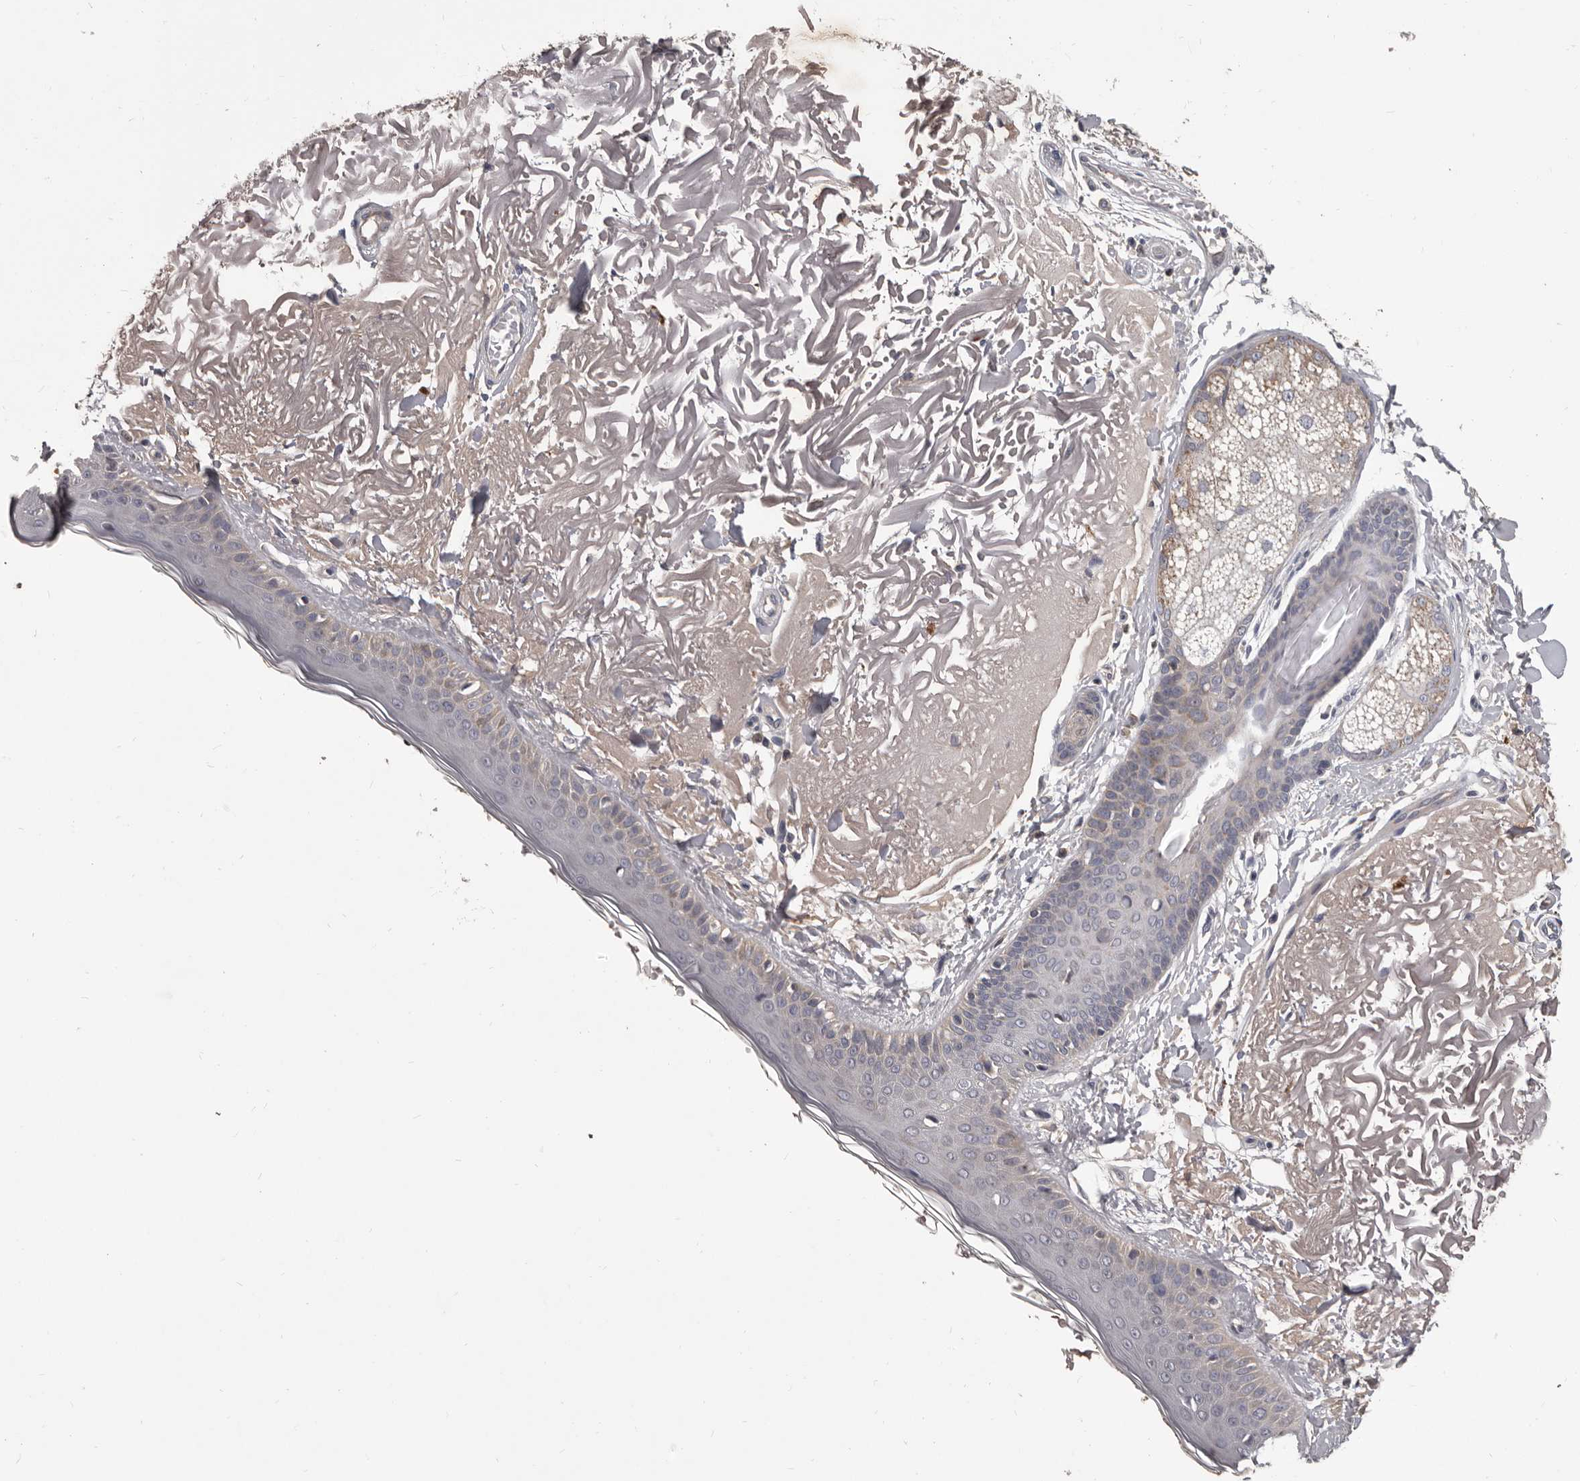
{"staining": {"intensity": "negative", "quantity": "none", "location": "none"}, "tissue": "skin", "cell_type": "Fibroblasts", "image_type": "normal", "snomed": [{"axis": "morphology", "description": "Normal tissue, NOS"}, {"axis": "topography", "description": "Skin"}, {"axis": "topography", "description": "Skeletal muscle"}], "caption": "Histopathology image shows no protein positivity in fibroblasts of normal skin. (DAB (3,3'-diaminobenzidine) immunohistochemistry (IHC) with hematoxylin counter stain).", "gene": "ALDH5A1", "patient": {"sex": "male", "age": 83}}